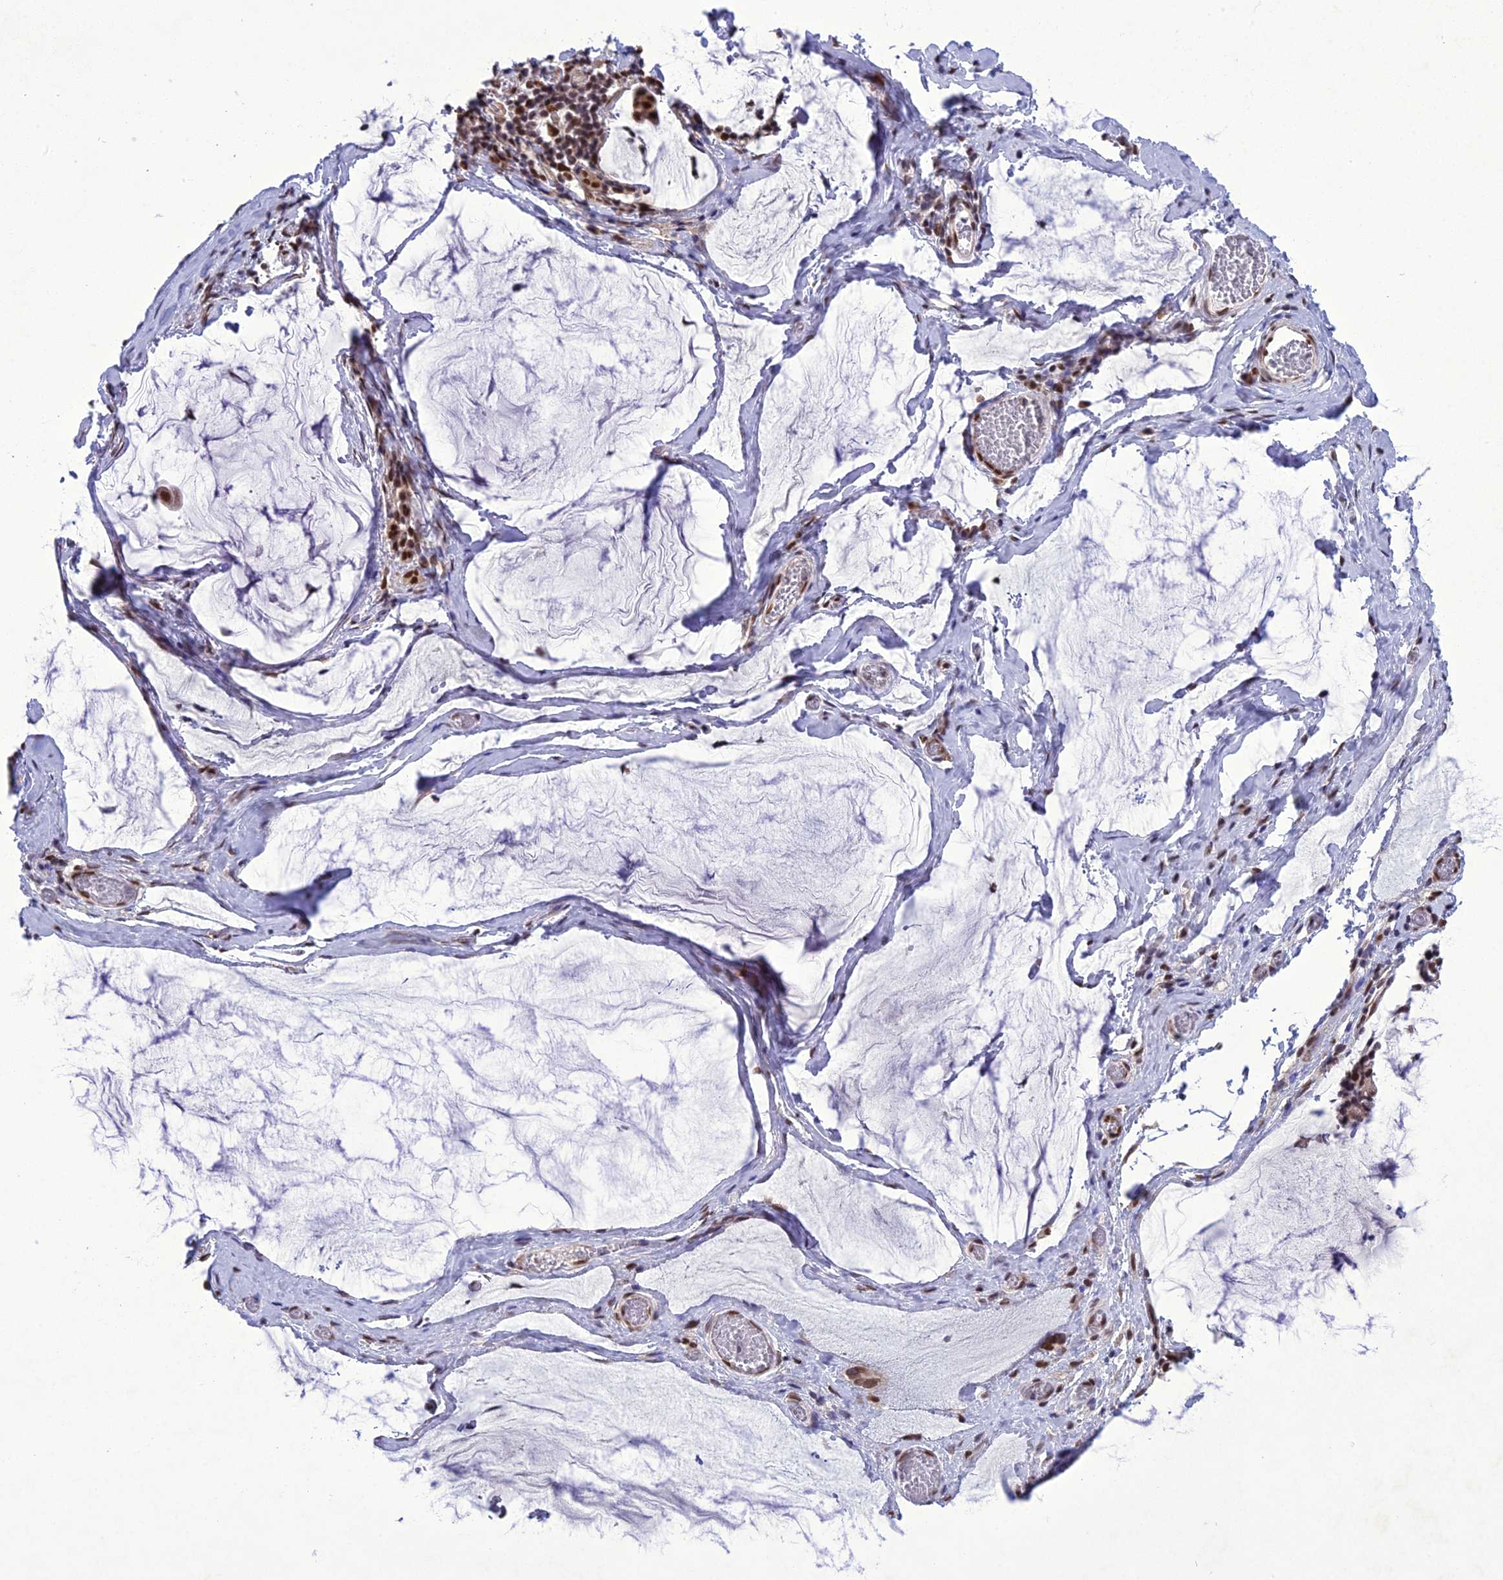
{"staining": {"intensity": "strong", "quantity": ">75%", "location": "nuclear"}, "tissue": "ovarian cancer", "cell_type": "Tumor cells", "image_type": "cancer", "snomed": [{"axis": "morphology", "description": "Cystadenocarcinoma, mucinous, NOS"}, {"axis": "topography", "description": "Ovary"}], "caption": "A photomicrograph of mucinous cystadenocarcinoma (ovarian) stained for a protein exhibits strong nuclear brown staining in tumor cells.", "gene": "DDX1", "patient": {"sex": "female", "age": 73}}